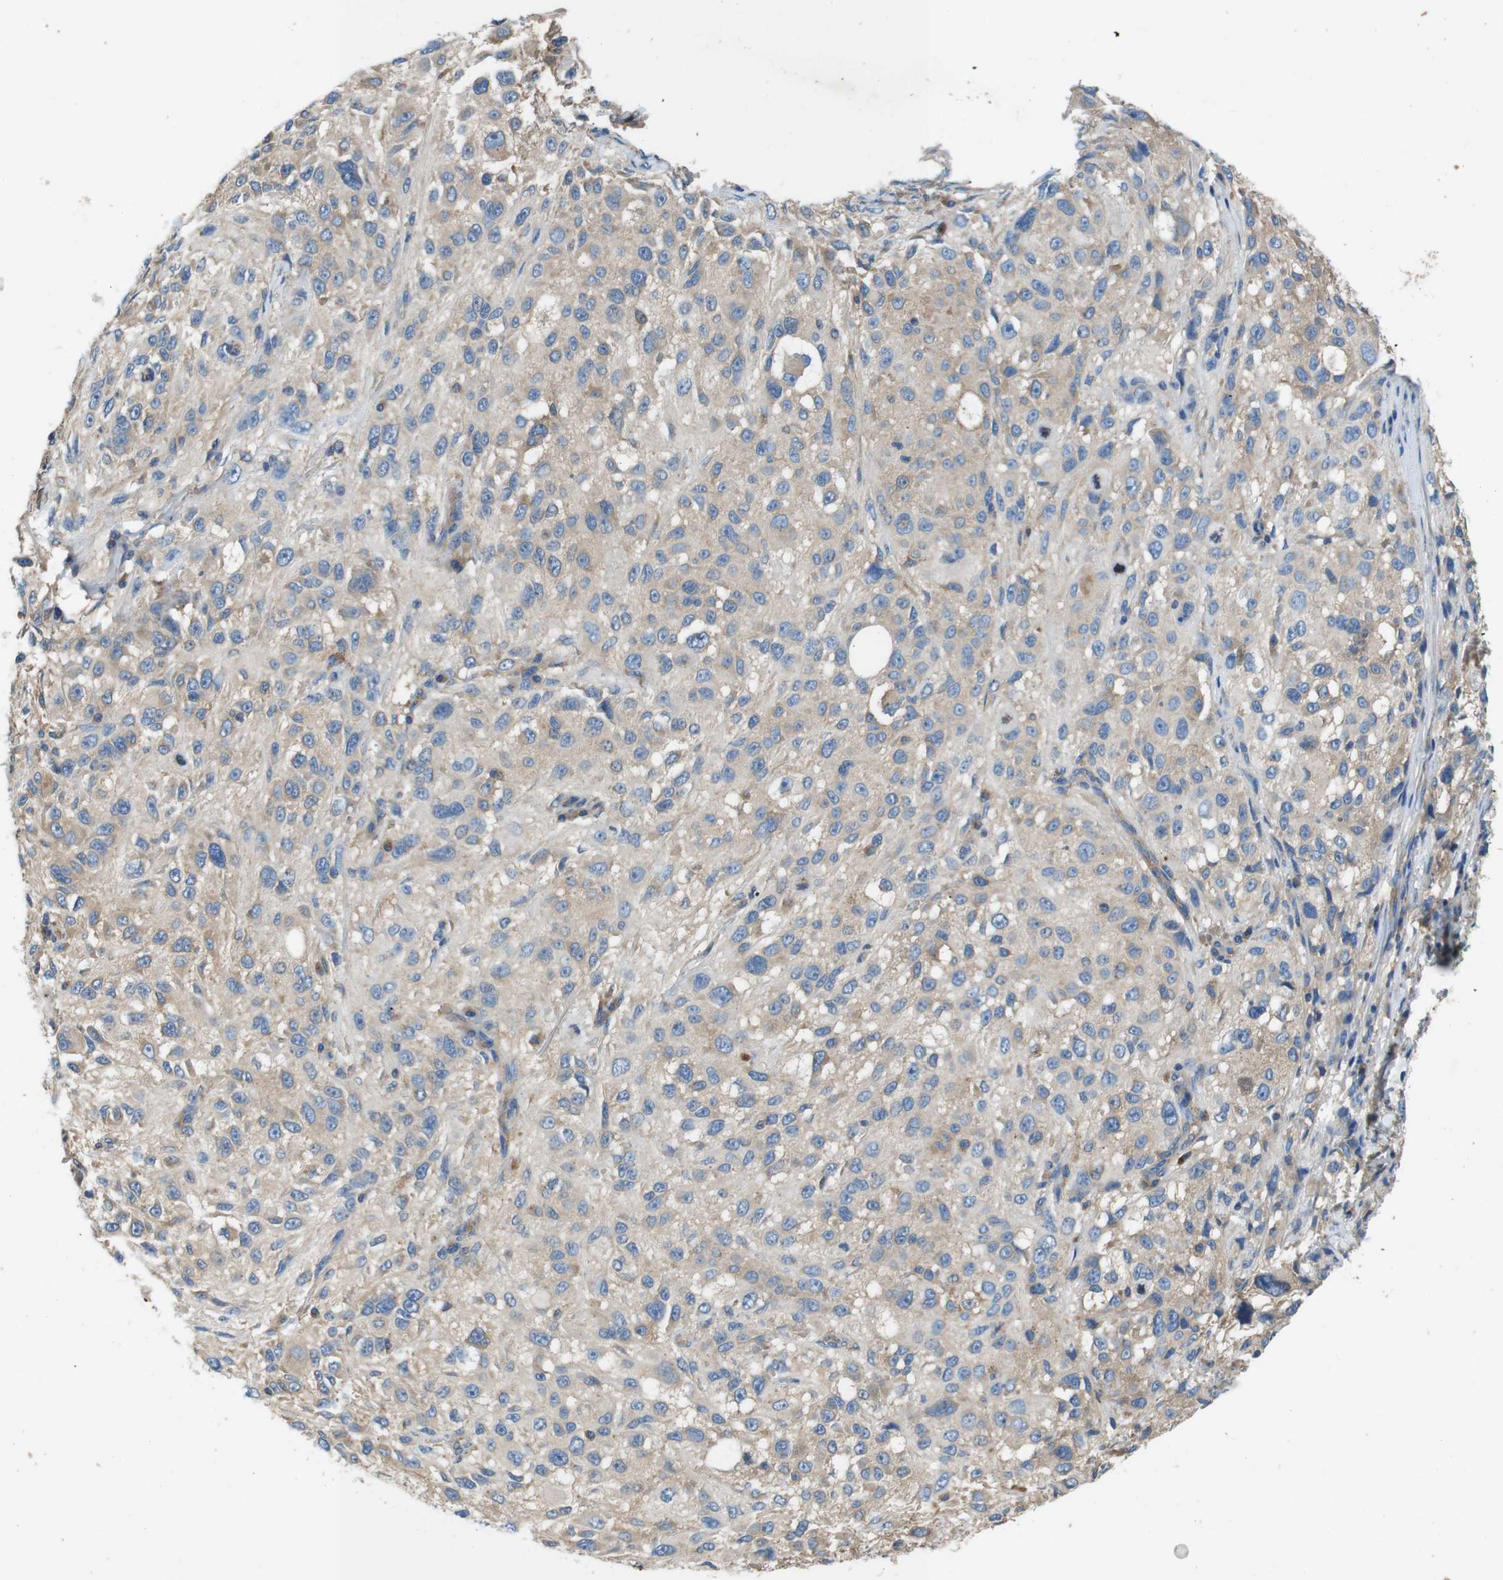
{"staining": {"intensity": "weak", "quantity": ">75%", "location": "cytoplasmic/membranous"}, "tissue": "melanoma", "cell_type": "Tumor cells", "image_type": "cancer", "snomed": [{"axis": "morphology", "description": "Necrosis, NOS"}, {"axis": "morphology", "description": "Malignant melanoma, NOS"}, {"axis": "topography", "description": "Skin"}], "caption": "Immunohistochemistry (IHC) (DAB) staining of human melanoma shows weak cytoplasmic/membranous protein staining in approximately >75% of tumor cells.", "gene": "DCTN1", "patient": {"sex": "female", "age": 87}}